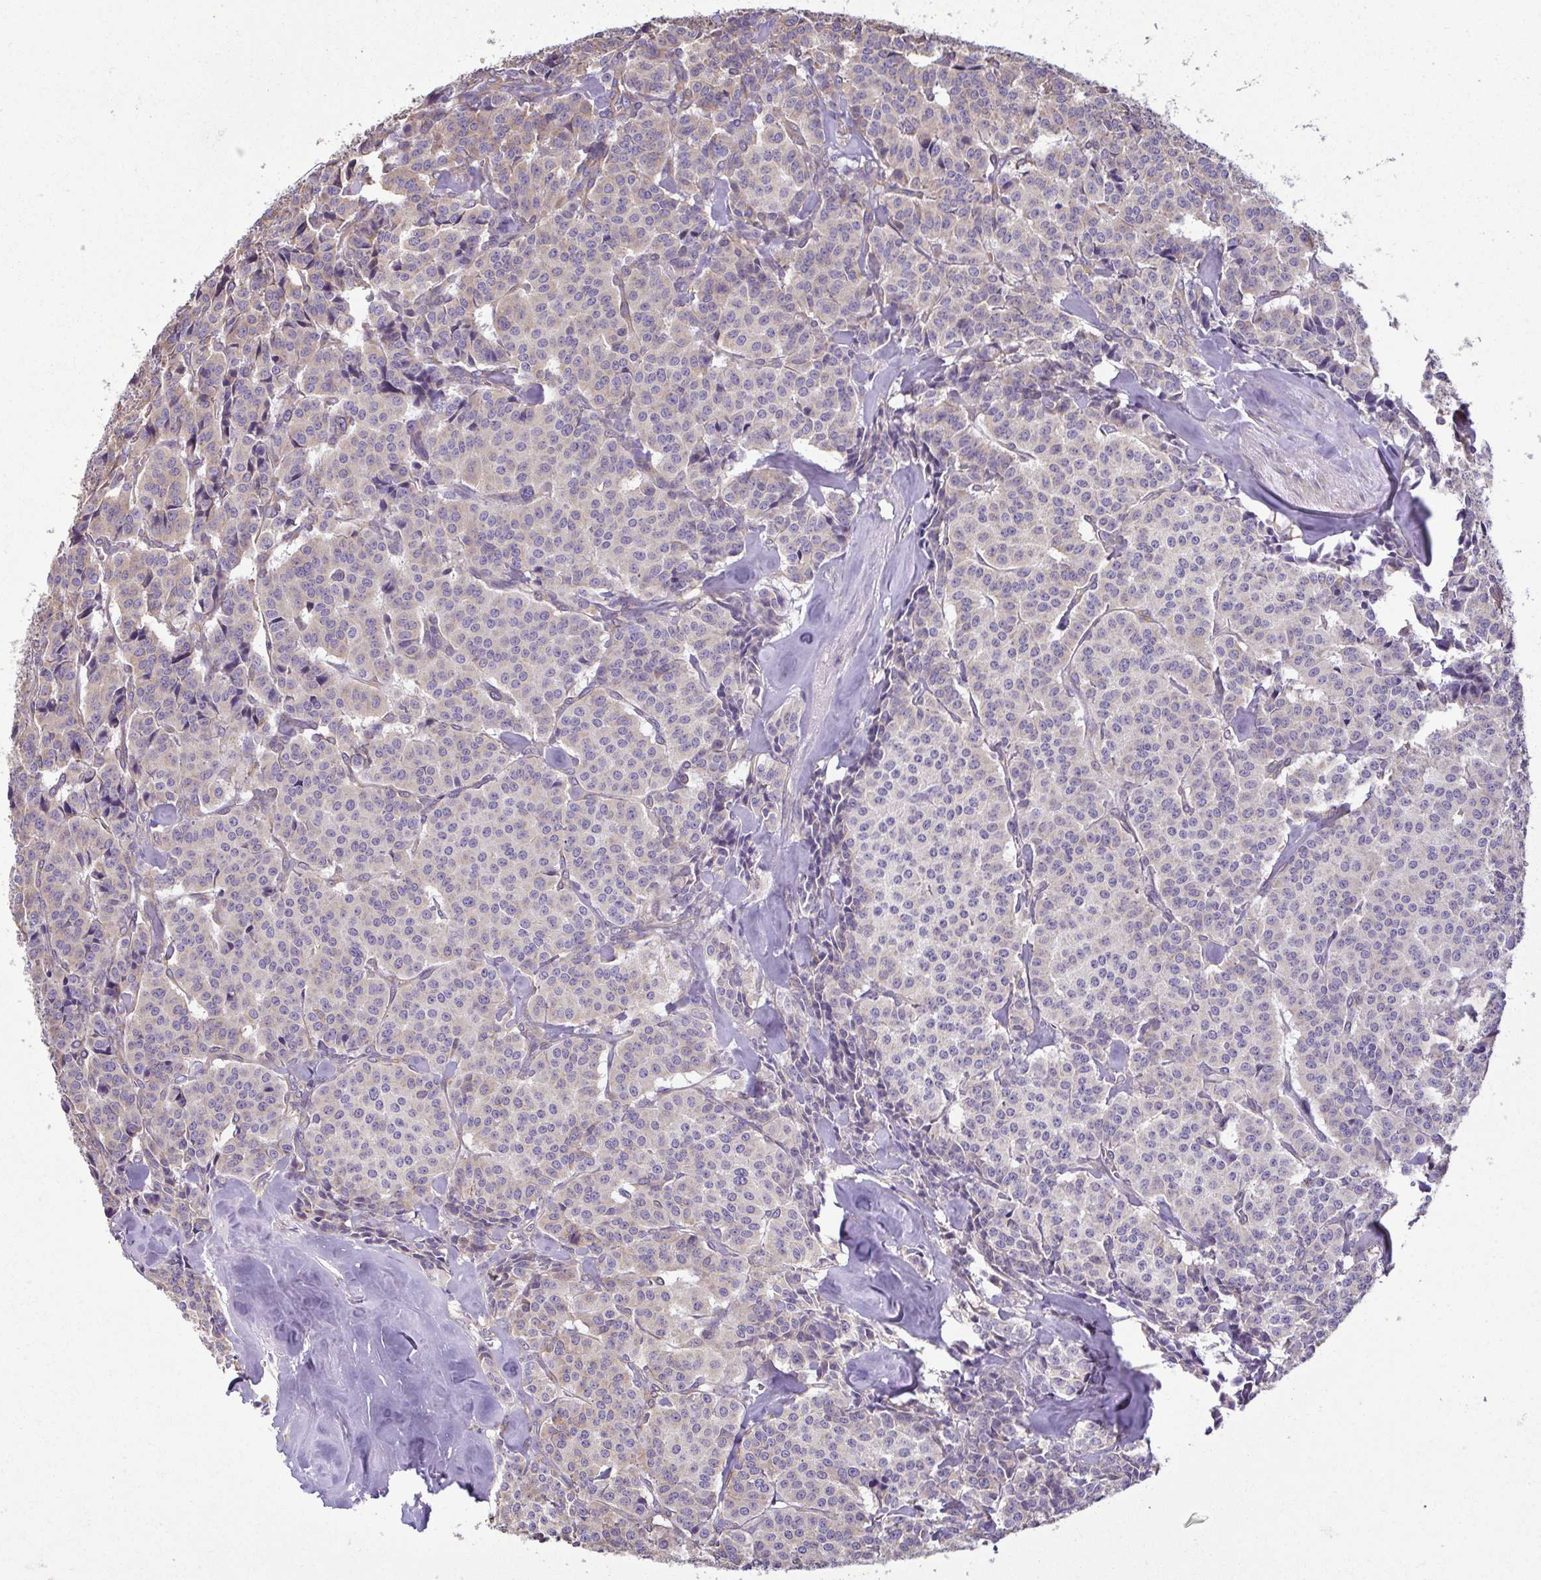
{"staining": {"intensity": "weak", "quantity": "<25%", "location": "cytoplasmic/membranous"}, "tissue": "carcinoid", "cell_type": "Tumor cells", "image_type": "cancer", "snomed": [{"axis": "morphology", "description": "Normal tissue, NOS"}, {"axis": "morphology", "description": "Carcinoid, malignant, NOS"}, {"axis": "topography", "description": "Lung"}], "caption": "This is an immunohistochemistry photomicrograph of human carcinoid. There is no positivity in tumor cells.", "gene": "MYL10", "patient": {"sex": "female", "age": 46}}